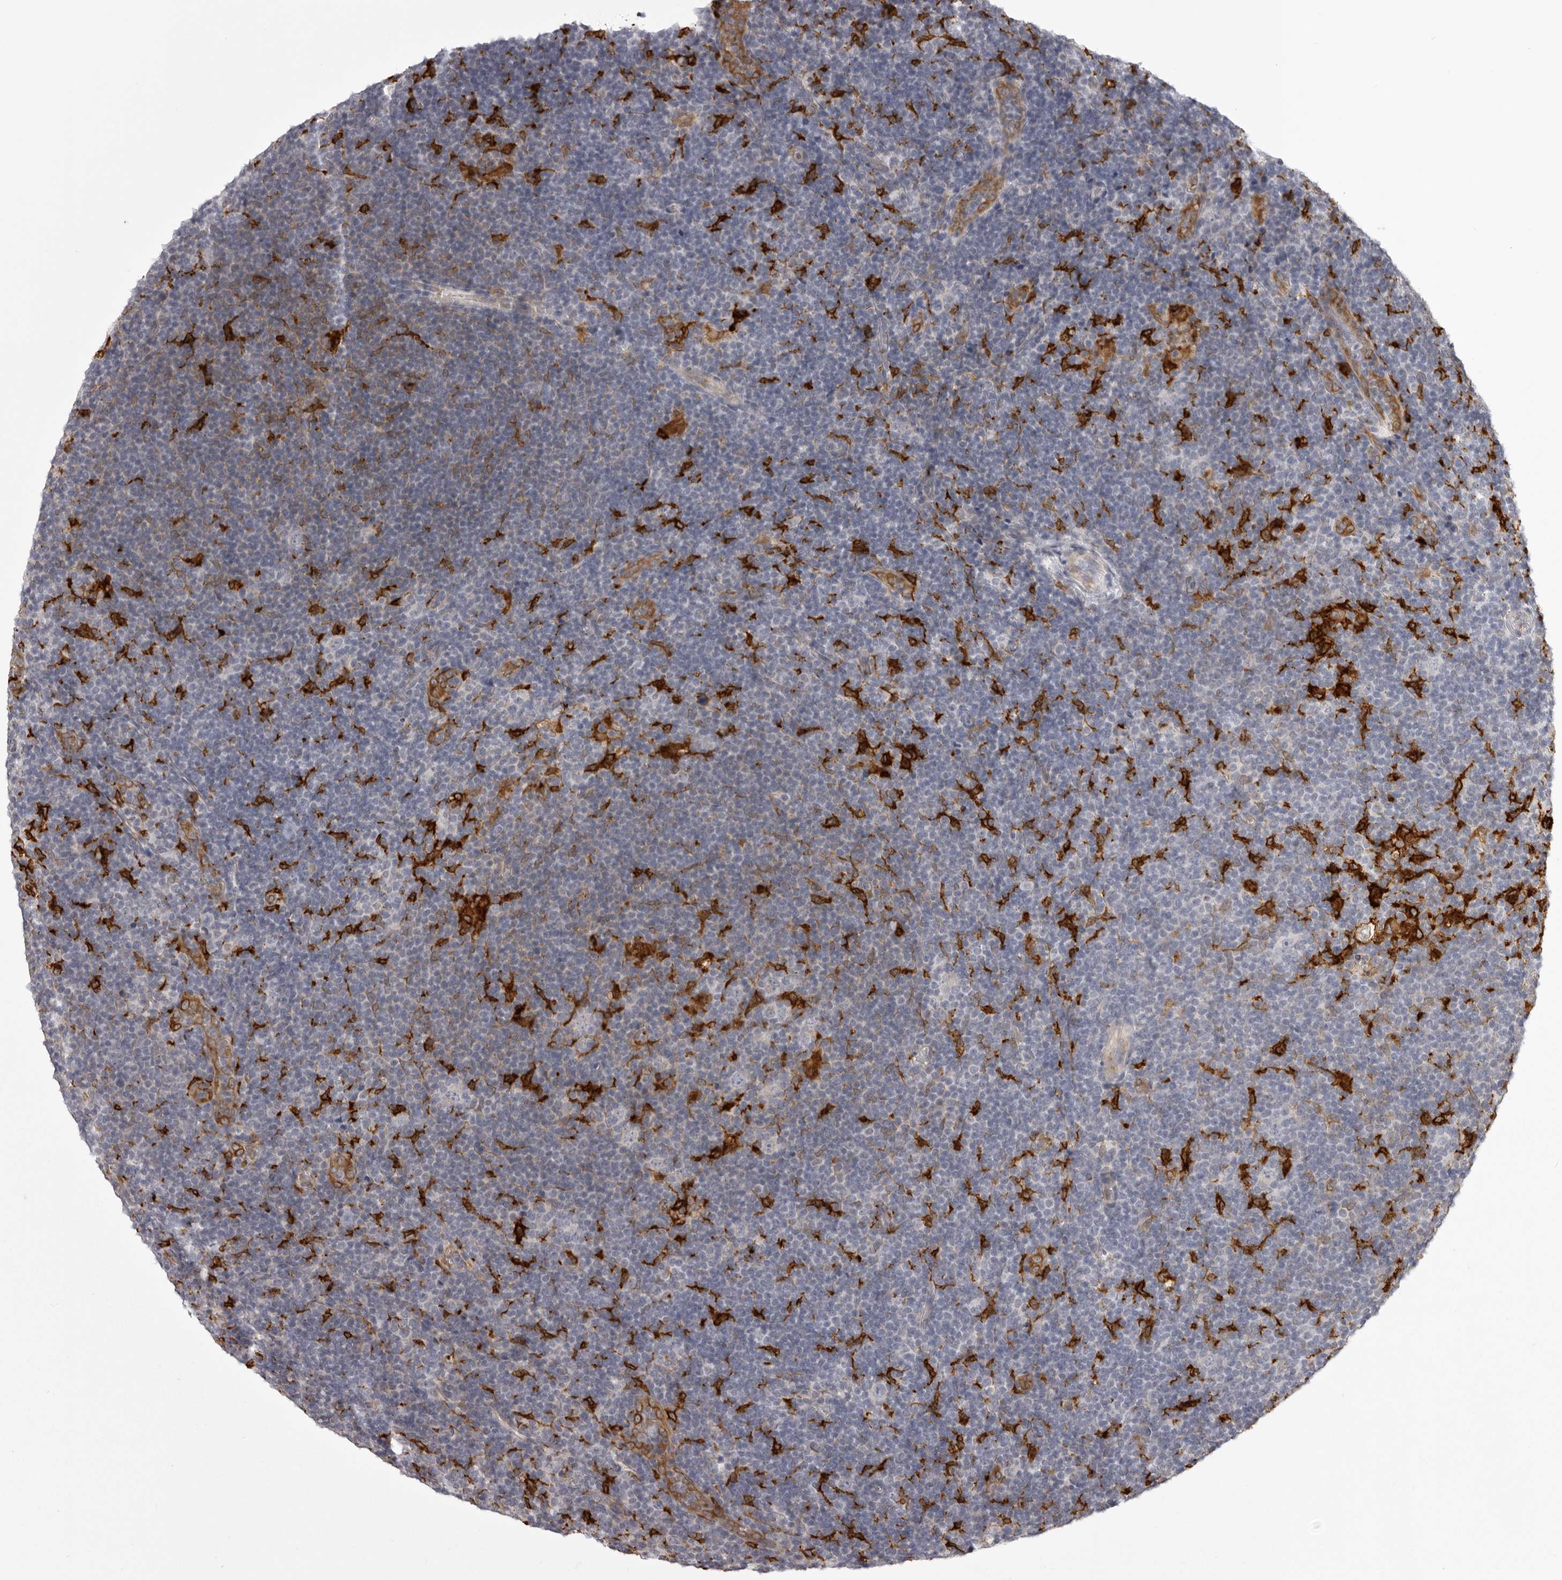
{"staining": {"intensity": "negative", "quantity": "none", "location": "none"}, "tissue": "lymphoma", "cell_type": "Tumor cells", "image_type": "cancer", "snomed": [{"axis": "morphology", "description": "Hodgkin's disease, NOS"}, {"axis": "topography", "description": "Lymph node"}], "caption": "An image of lymphoma stained for a protein reveals no brown staining in tumor cells.", "gene": "NCEH1", "patient": {"sex": "female", "age": 57}}